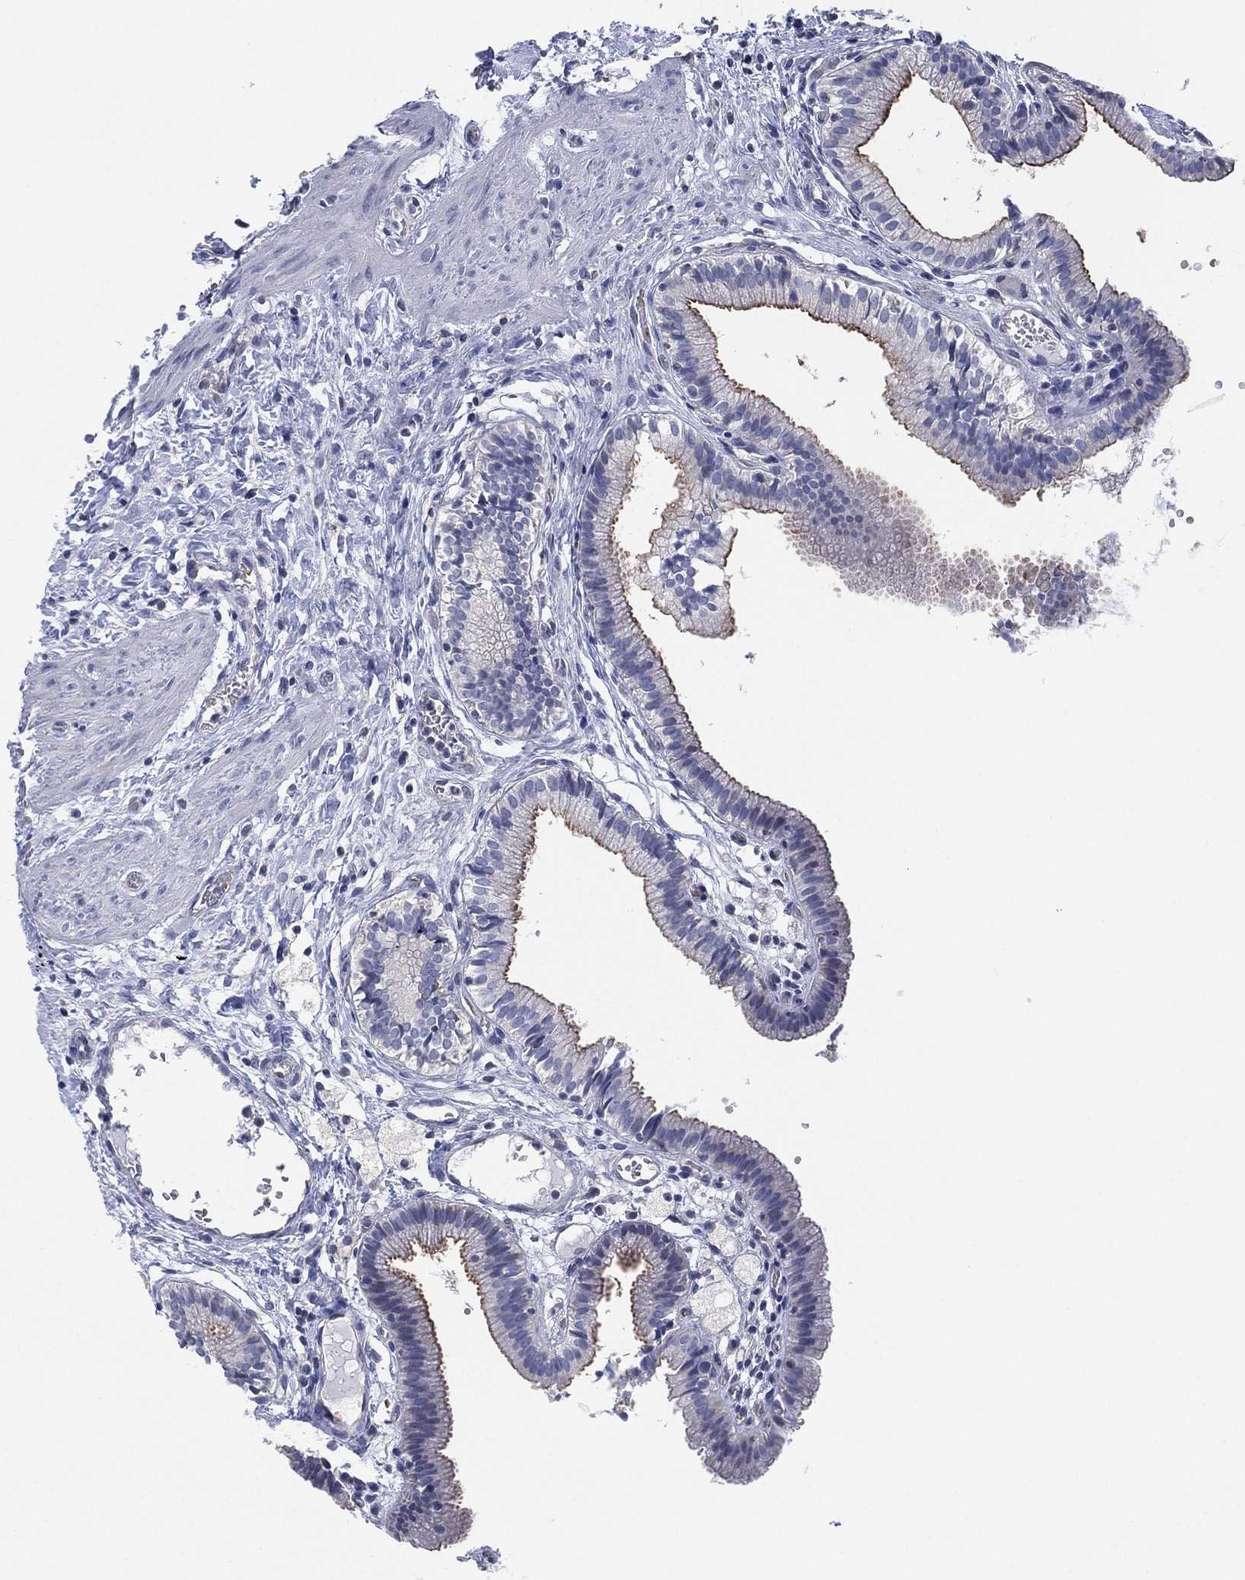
{"staining": {"intensity": "moderate", "quantity": ">75%", "location": "cytoplasmic/membranous"}, "tissue": "gallbladder", "cell_type": "Glandular cells", "image_type": "normal", "snomed": [{"axis": "morphology", "description": "Normal tissue, NOS"}, {"axis": "topography", "description": "Gallbladder"}], "caption": "Brown immunohistochemical staining in unremarkable gallbladder exhibits moderate cytoplasmic/membranous positivity in about >75% of glandular cells.", "gene": "CFTR", "patient": {"sex": "female", "age": 24}}